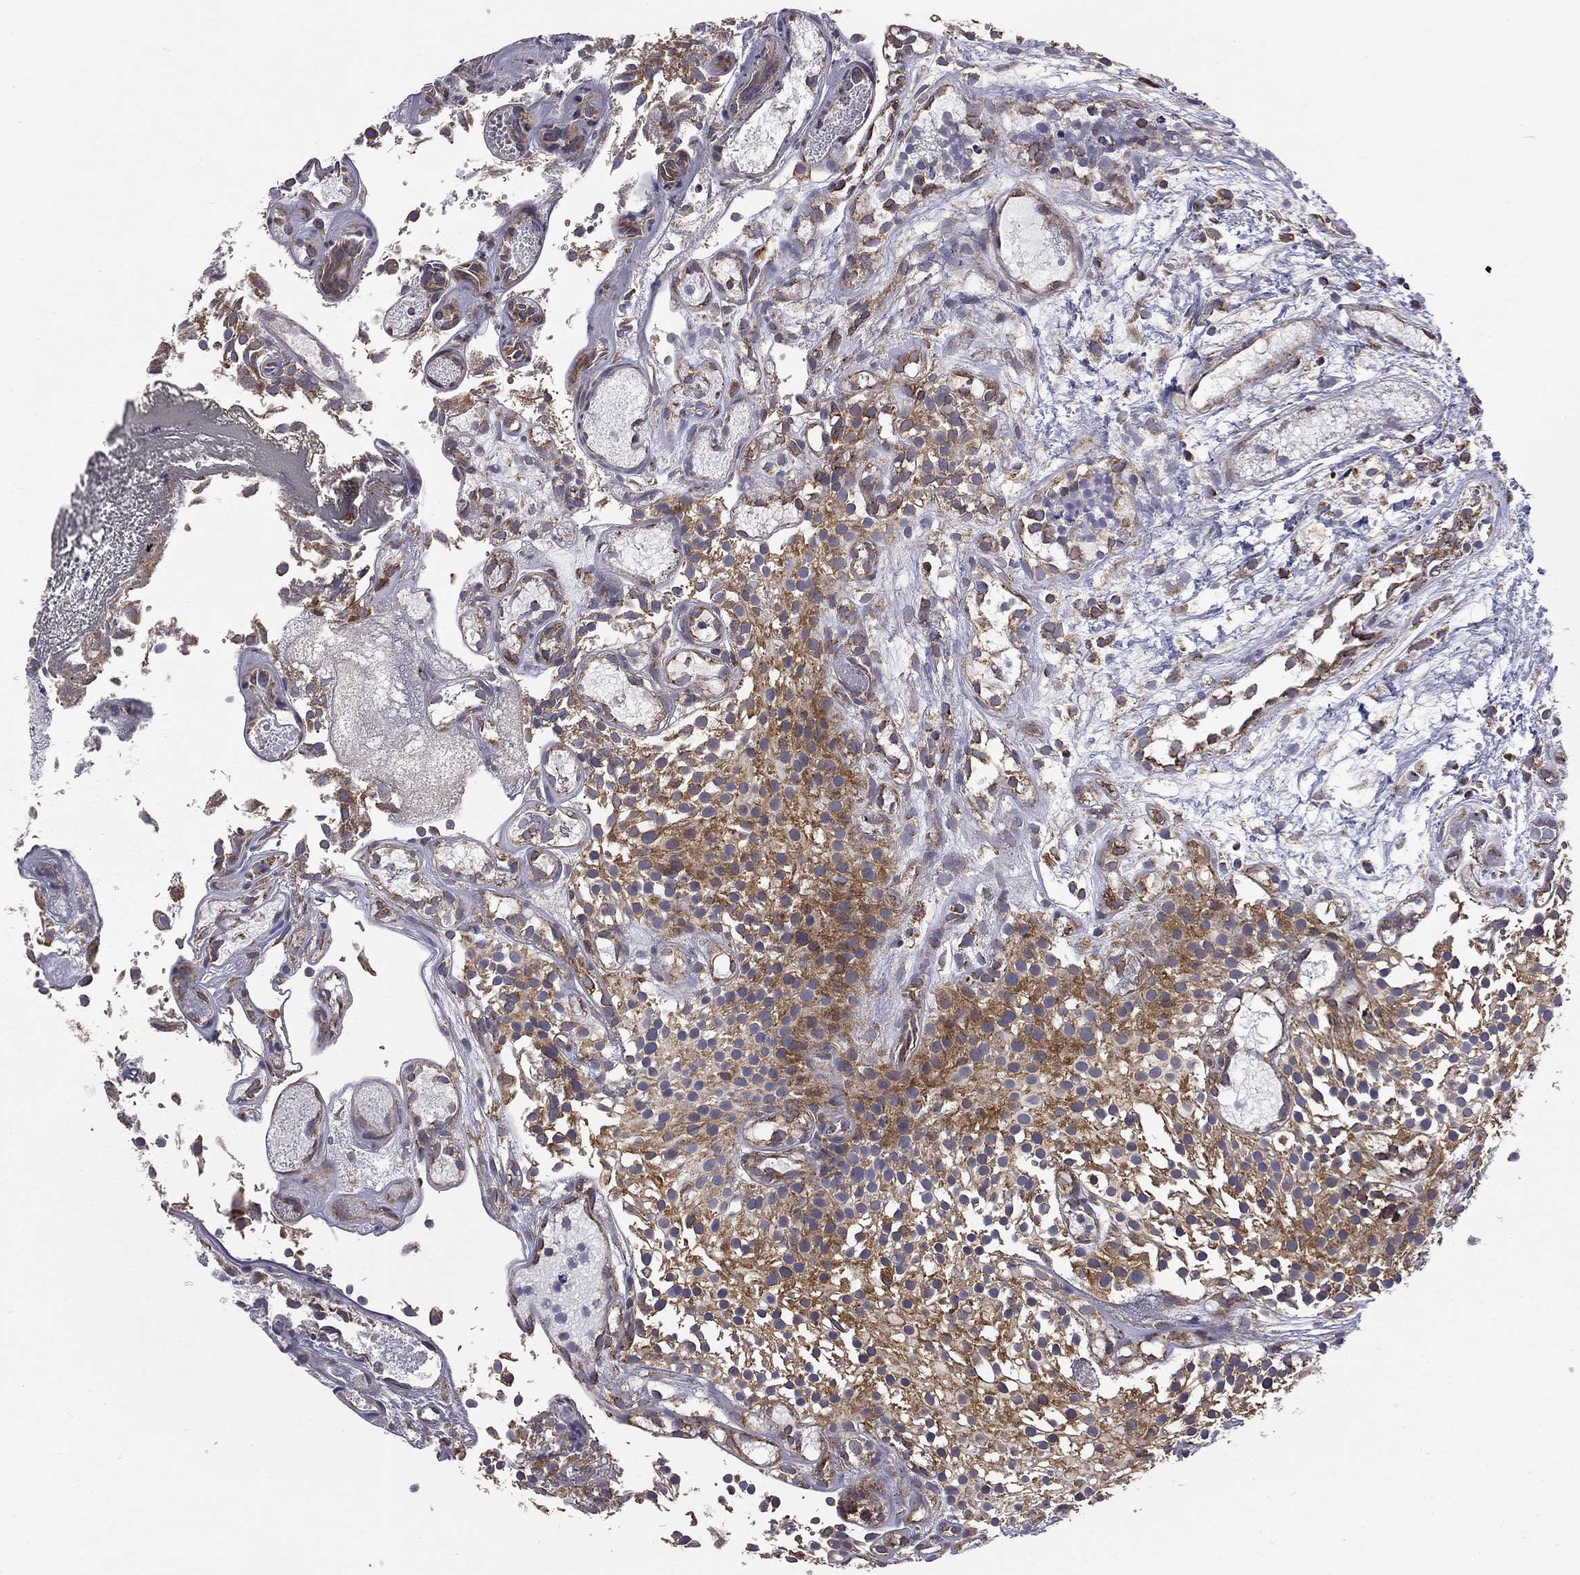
{"staining": {"intensity": "strong", "quantity": ">75%", "location": "cytoplasmic/membranous"}, "tissue": "urothelial cancer", "cell_type": "Tumor cells", "image_type": "cancer", "snomed": [{"axis": "morphology", "description": "Urothelial carcinoma, Low grade"}, {"axis": "topography", "description": "Urinary bladder"}], "caption": "The micrograph shows a brown stain indicating the presence of a protein in the cytoplasmic/membranous of tumor cells in urothelial carcinoma (low-grade). Immunohistochemistry stains the protein of interest in brown and the nuclei are stained blue.", "gene": "CLPTM1", "patient": {"sex": "male", "age": 79}}